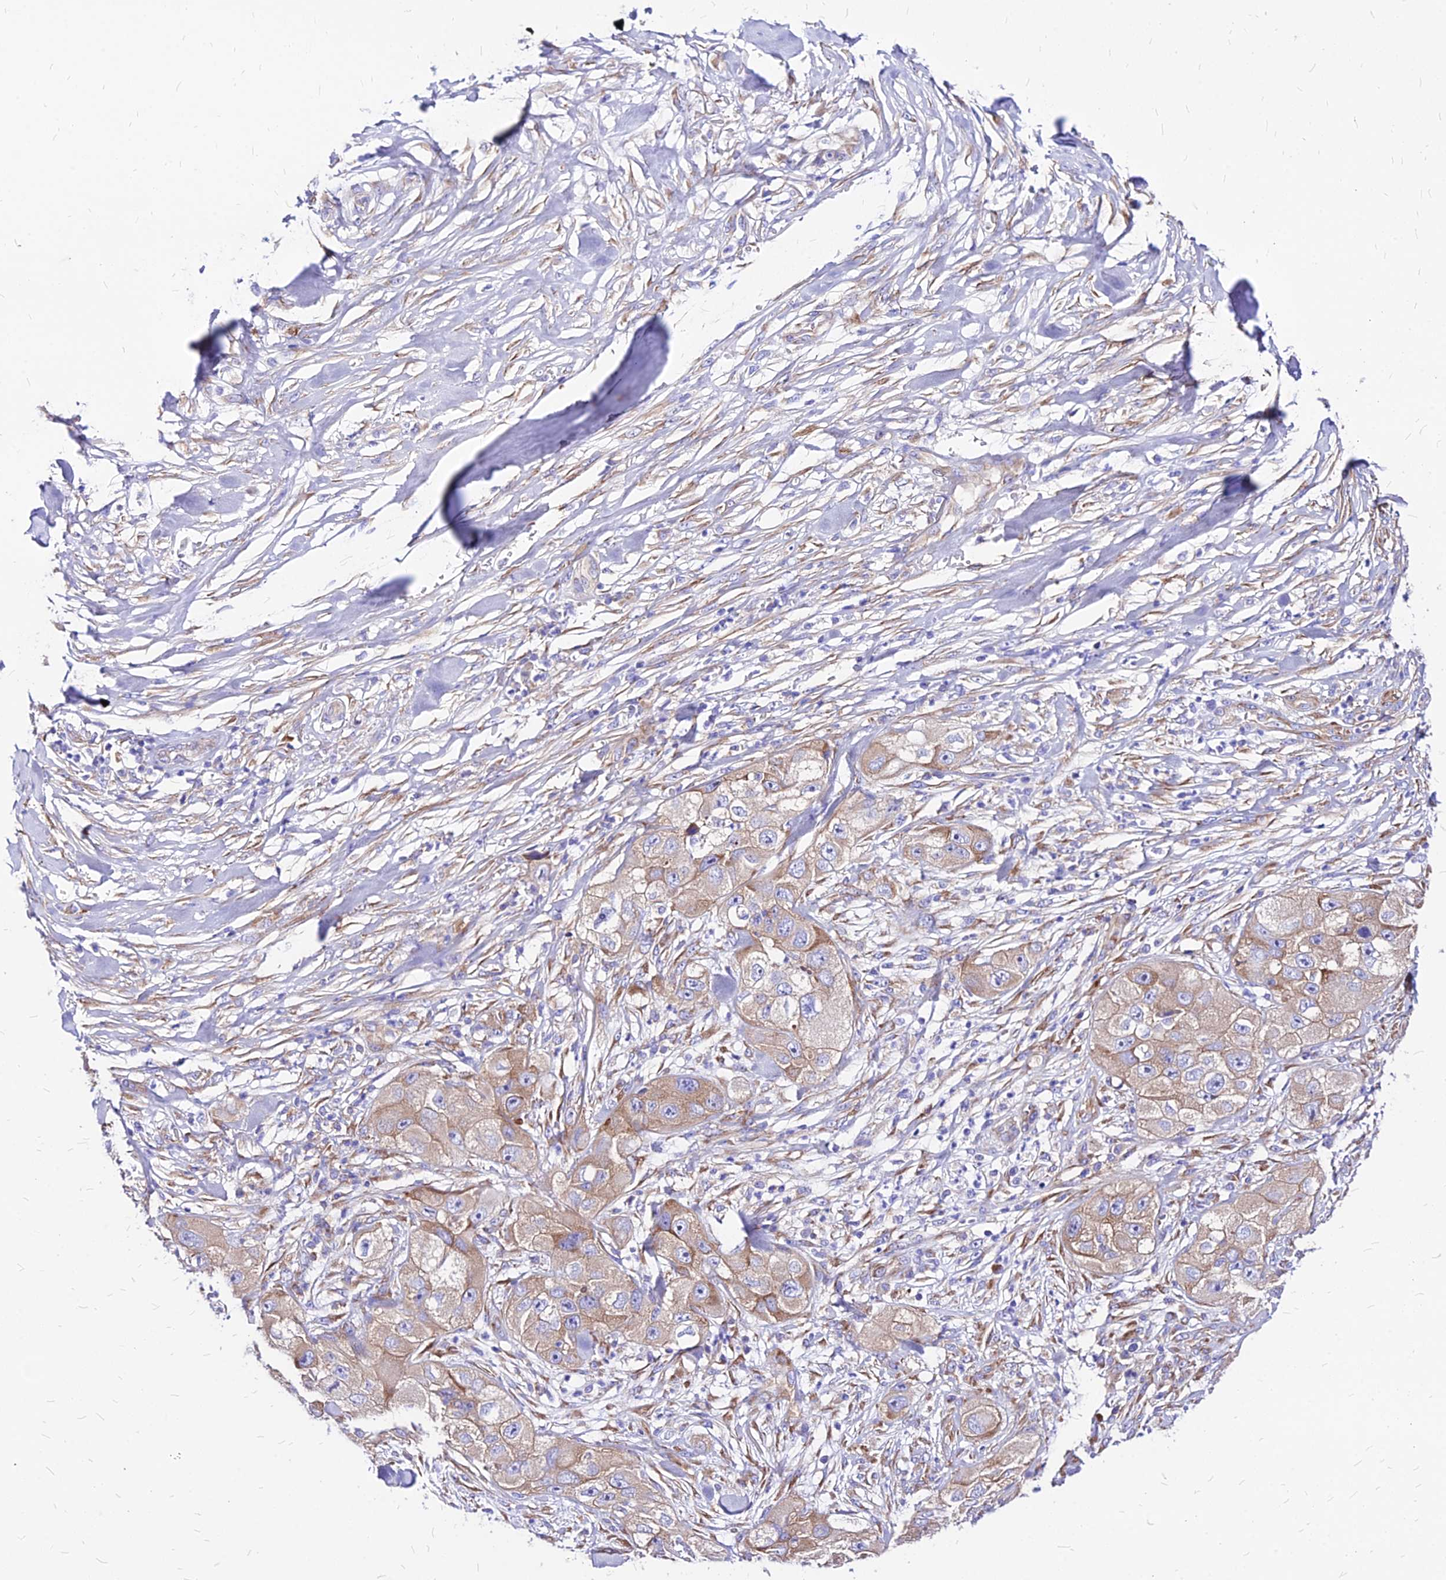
{"staining": {"intensity": "moderate", "quantity": "25%-75%", "location": "cytoplasmic/membranous"}, "tissue": "skin cancer", "cell_type": "Tumor cells", "image_type": "cancer", "snomed": [{"axis": "morphology", "description": "Squamous cell carcinoma, NOS"}, {"axis": "topography", "description": "Skin"}, {"axis": "topography", "description": "Subcutis"}], "caption": "A photomicrograph showing moderate cytoplasmic/membranous staining in approximately 25%-75% of tumor cells in skin cancer, as visualized by brown immunohistochemical staining.", "gene": "RPL19", "patient": {"sex": "male", "age": 73}}